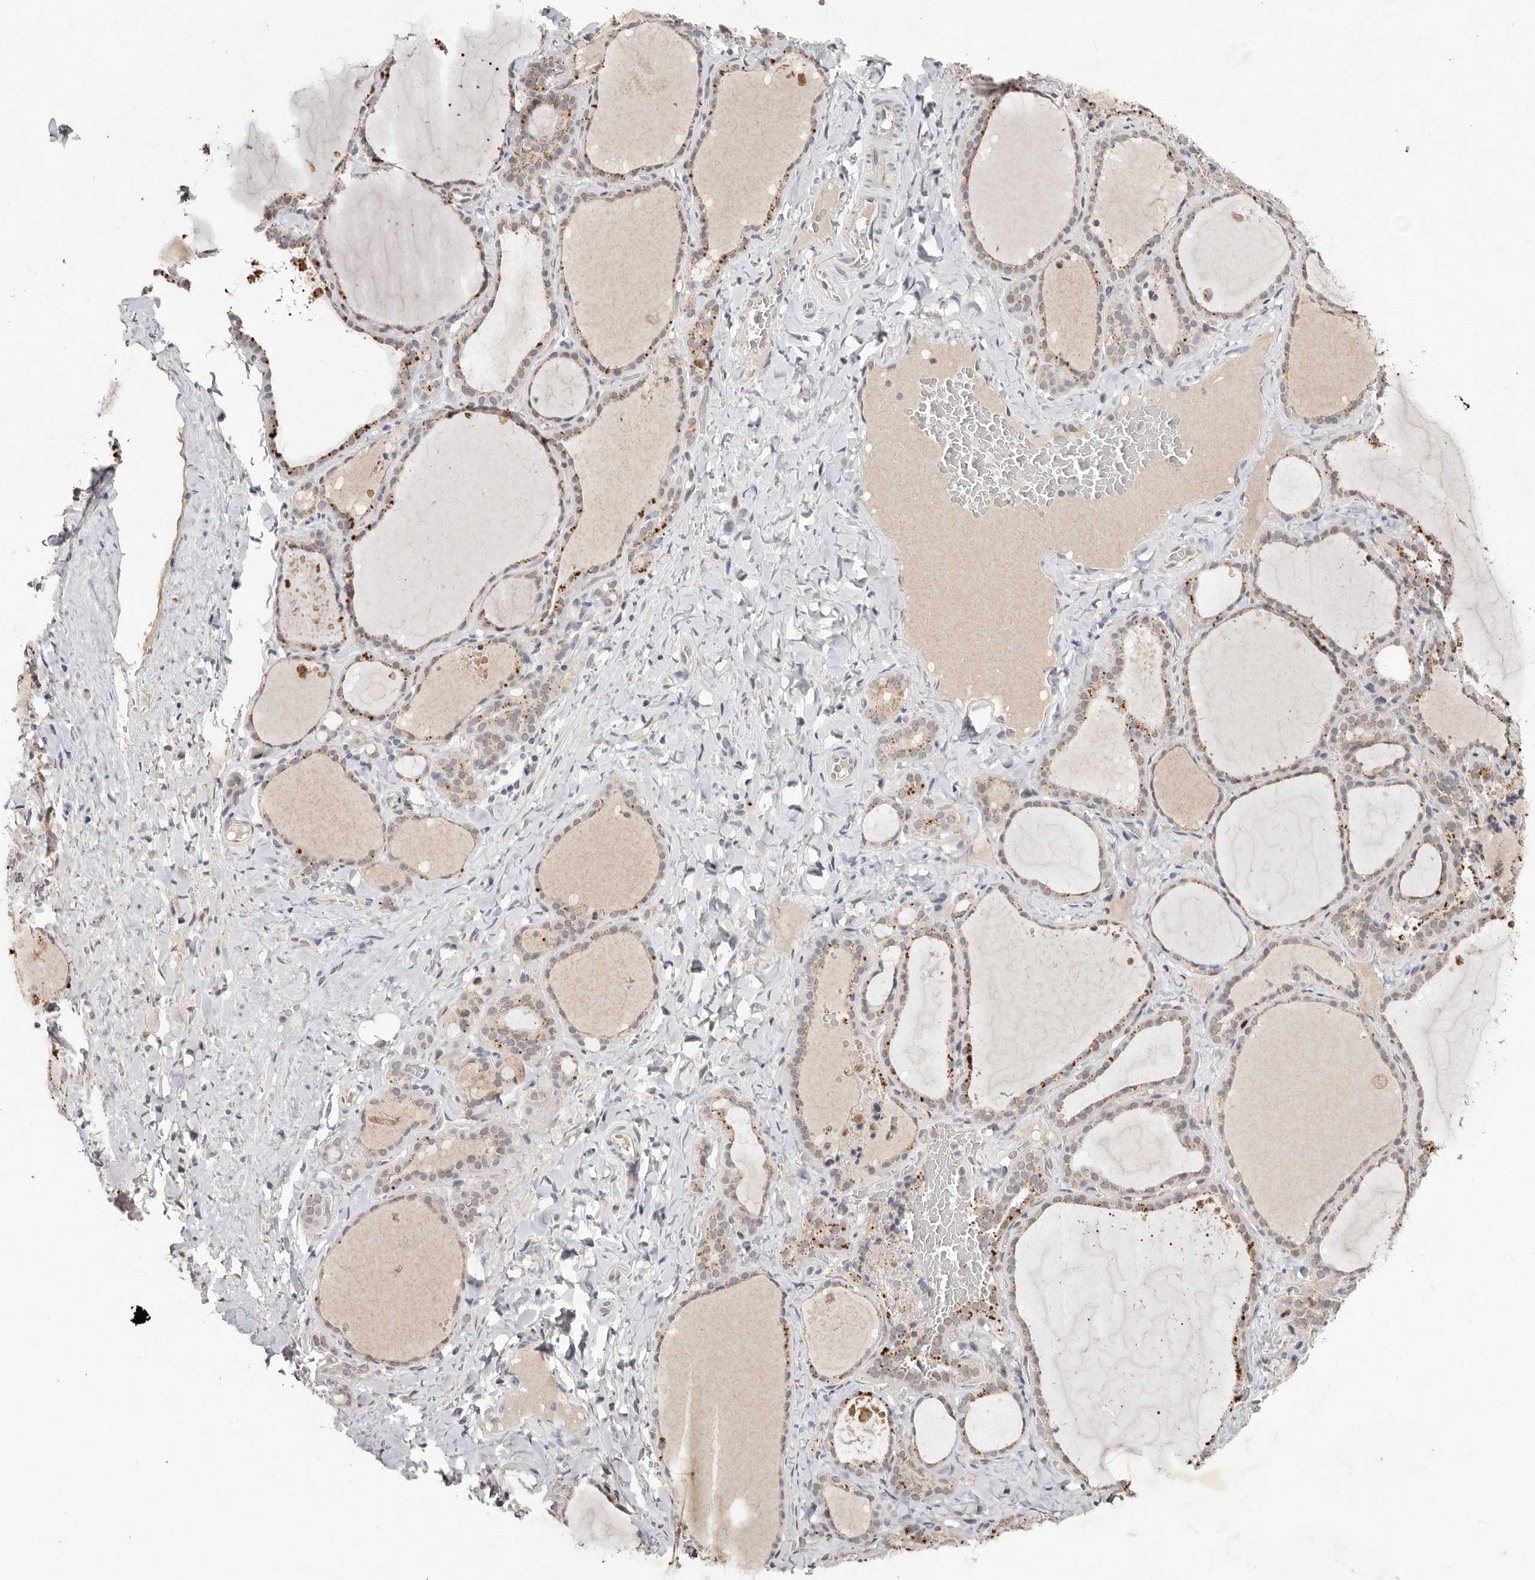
{"staining": {"intensity": "strong", "quantity": "<25%", "location": "cytoplasmic/membranous"}, "tissue": "thyroid gland", "cell_type": "Glandular cells", "image_type": "normal", "snomed": [{"axis": "morphology", "description": "Normal tissue, NOS"}, {"axis": "topography", "description": "Thyroid gland"}], "caption": "Immunohistochemical staining of benign thyroid gland exhibits medium levels of strong cytoplasmic/membranous expression in about <25% of glandular cells.", "gene": "KLF7", "patient": {"sex": "female", "age": 22}}